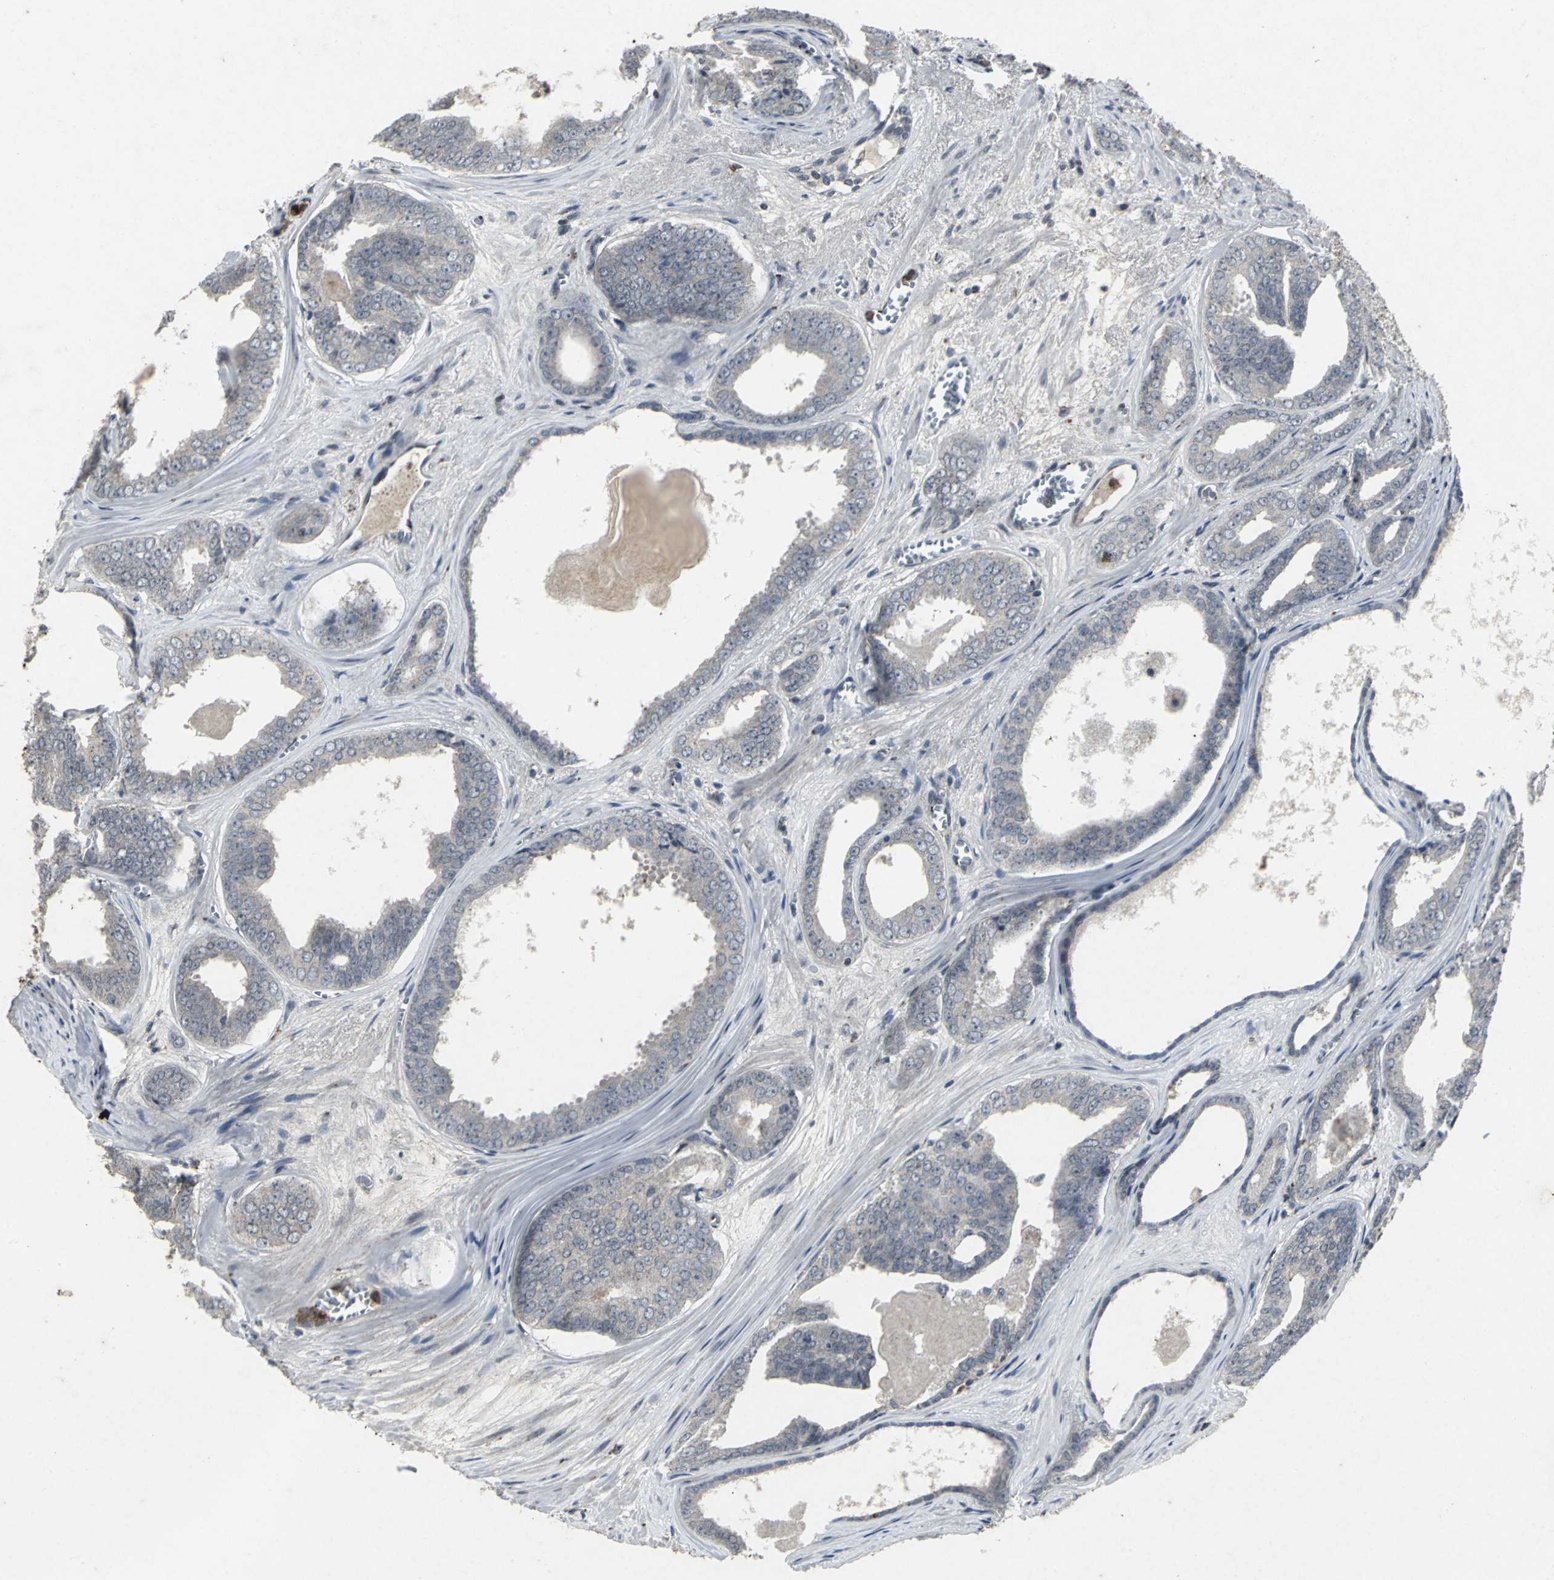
{"staining": {"intensity": "negative", "quantity": "none", "location": "none"}, "tissue": "prostate cancer", "cell_type": "Tumor cells", "image_type": "cancer", "snomed": [{"axis": "morphology", "description": "Adenocarcinoma, Medium grade"}, {"axis": "topography", "description": "Prostate"}], "caption": "DAB immunohistochemical staining of adenocarcinoma (medium-grade) (prostate) displays no significant expression in tumor cells. (Brightfield microscopy of DAB (3,3'-diaminobenzidine) IHC at high magnification).", "gene": "BMP4", "patient": {"sex": "male", "age": 79}}